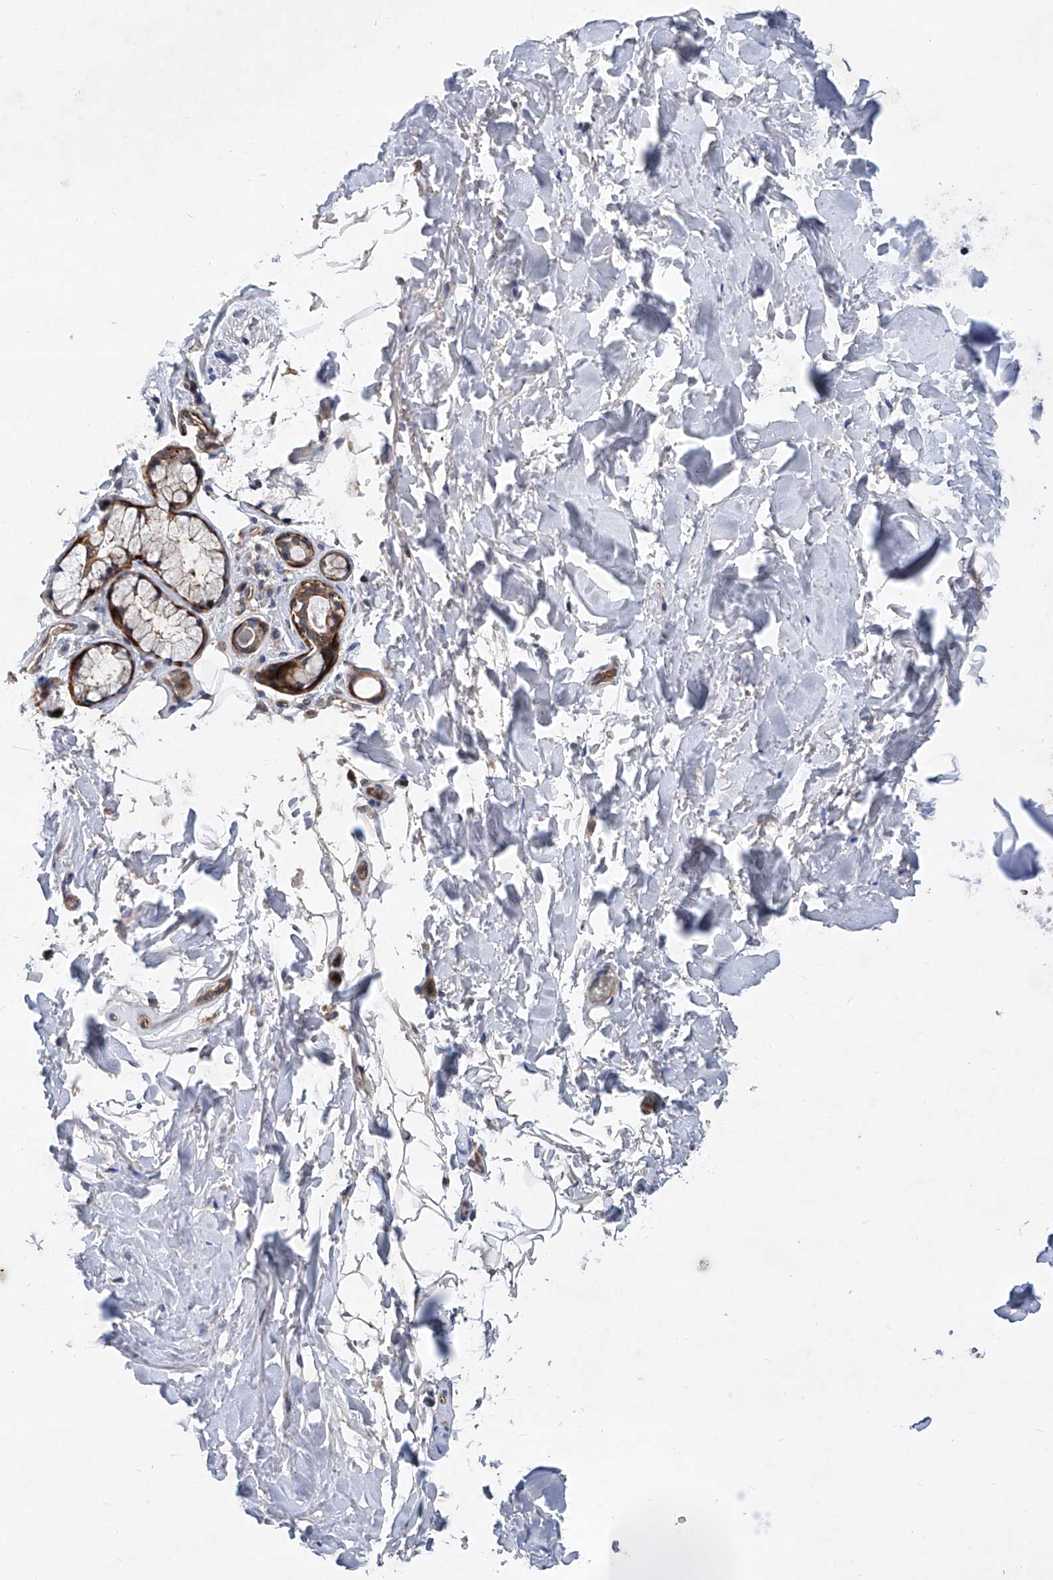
{"staining": {"intensity": "negative", "quantity": "none", "location": "none"}, "tissue": "adipose tissue", "cell_type": "Adipocytes", "image_type": "normal", "snomed": [{"axis": "morphology", "description": "Normal tissue, NOS"}, {"axis": "topography", "description": "Cartilage tissue"}], "caption": "Adipocytes are negative for brown protein staining in unremarkable adipose tissue. (IHC, brightfield microscopy, high magnification).", "gene": "NT5C3A", "patient": {"sex": "female", "age": 63}}